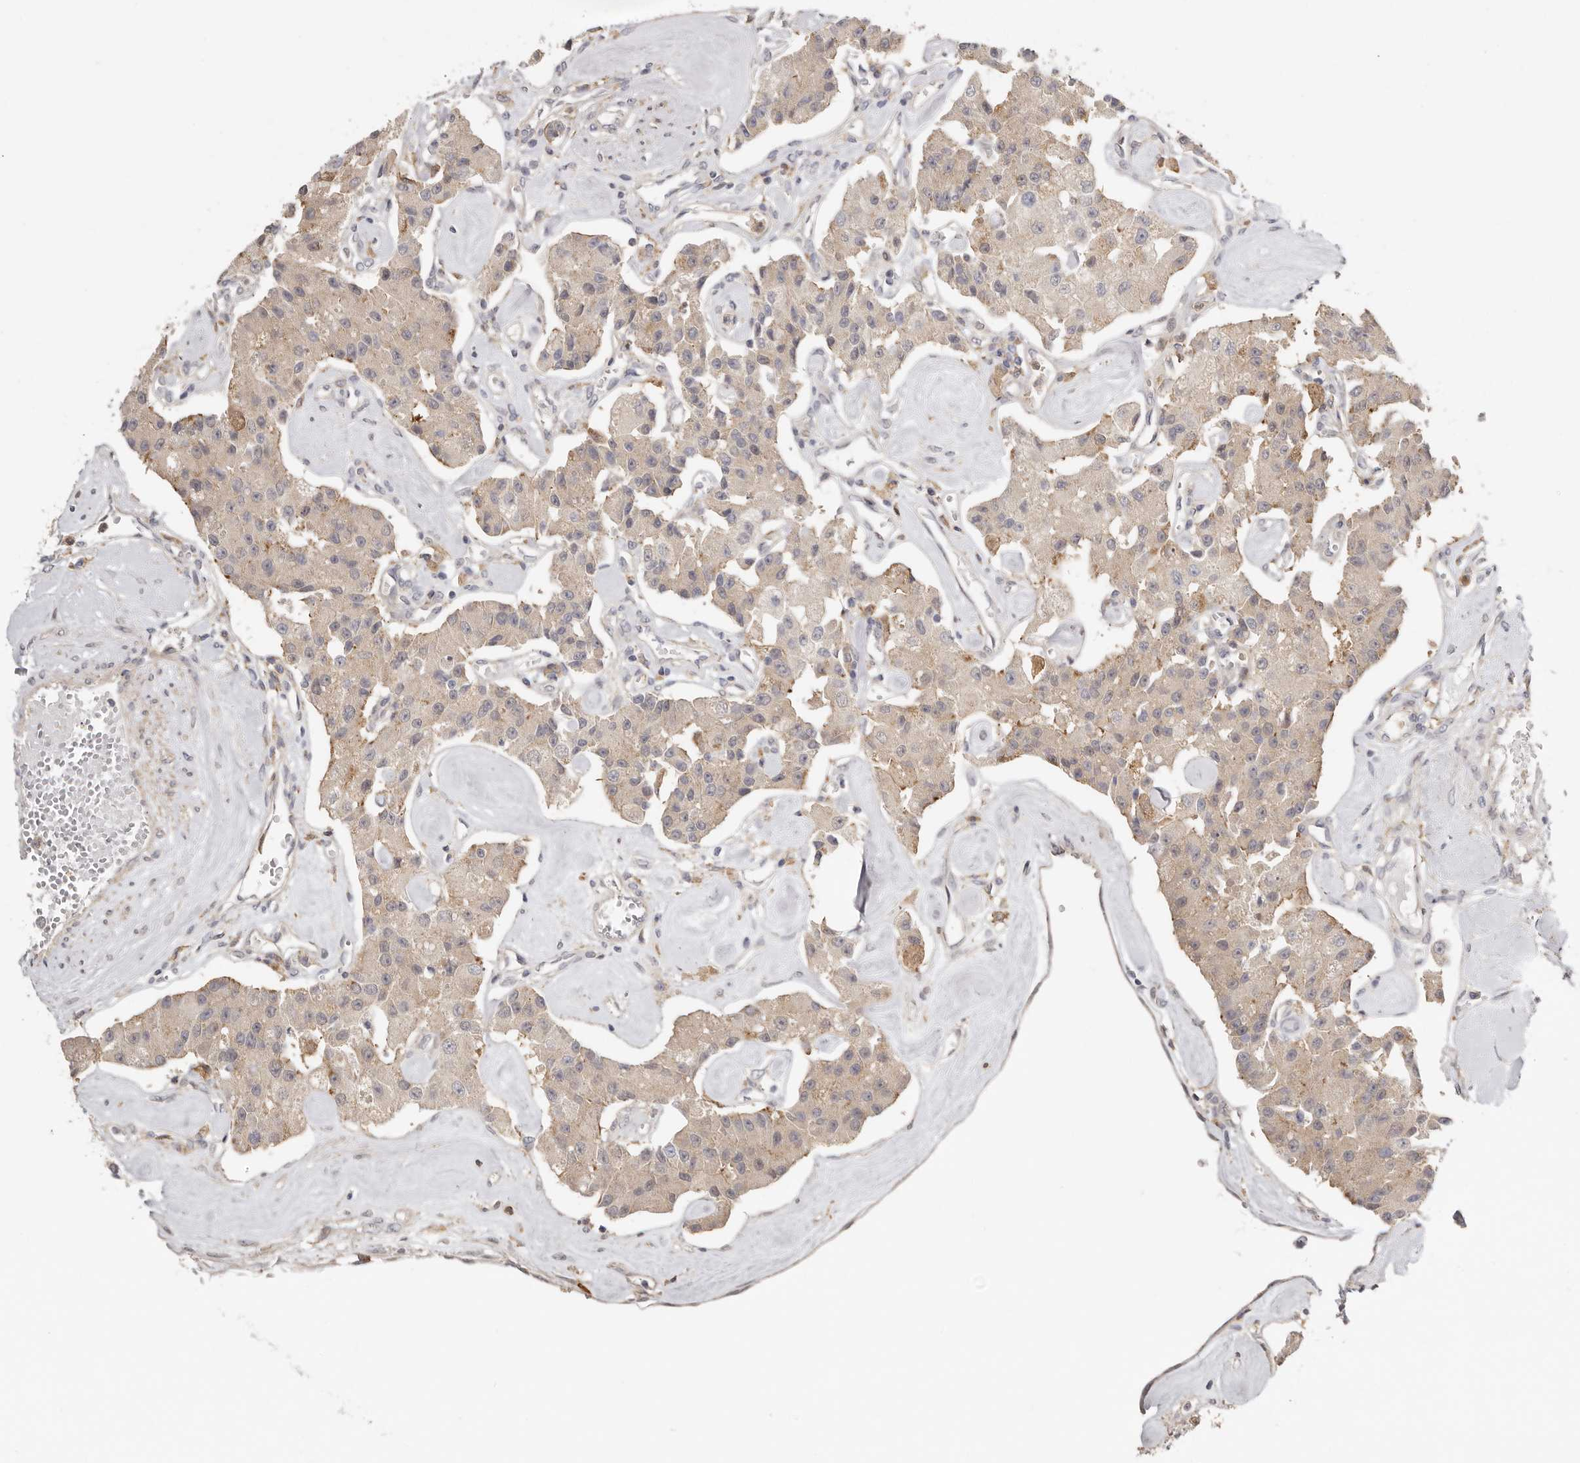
{"staining": {"intensity": "weak", "quantity": ">75%", "location": "cytoplasmic/membranous"}, "tissue": "carcinoid", "cell_type": "Tumor cells", "image_type": "cancer", "snomed": [{"axis": "morphology", "description": "Carcinoid, malignant, NOS"}, {"axis": "topography", "description": "Pancreas"}], "caption": "Brown immunohistochemical staining in carcinoid reveals weak cytoplasmic/membranous positivity in about >75% of tumor cells. The staining is performed using DAB brown chromogen to label protein expression. The nuclei are counter-stained blue using hematoxylin.", "gene": "MSRB2", "patient": {"sex": "male", "age": 41}}